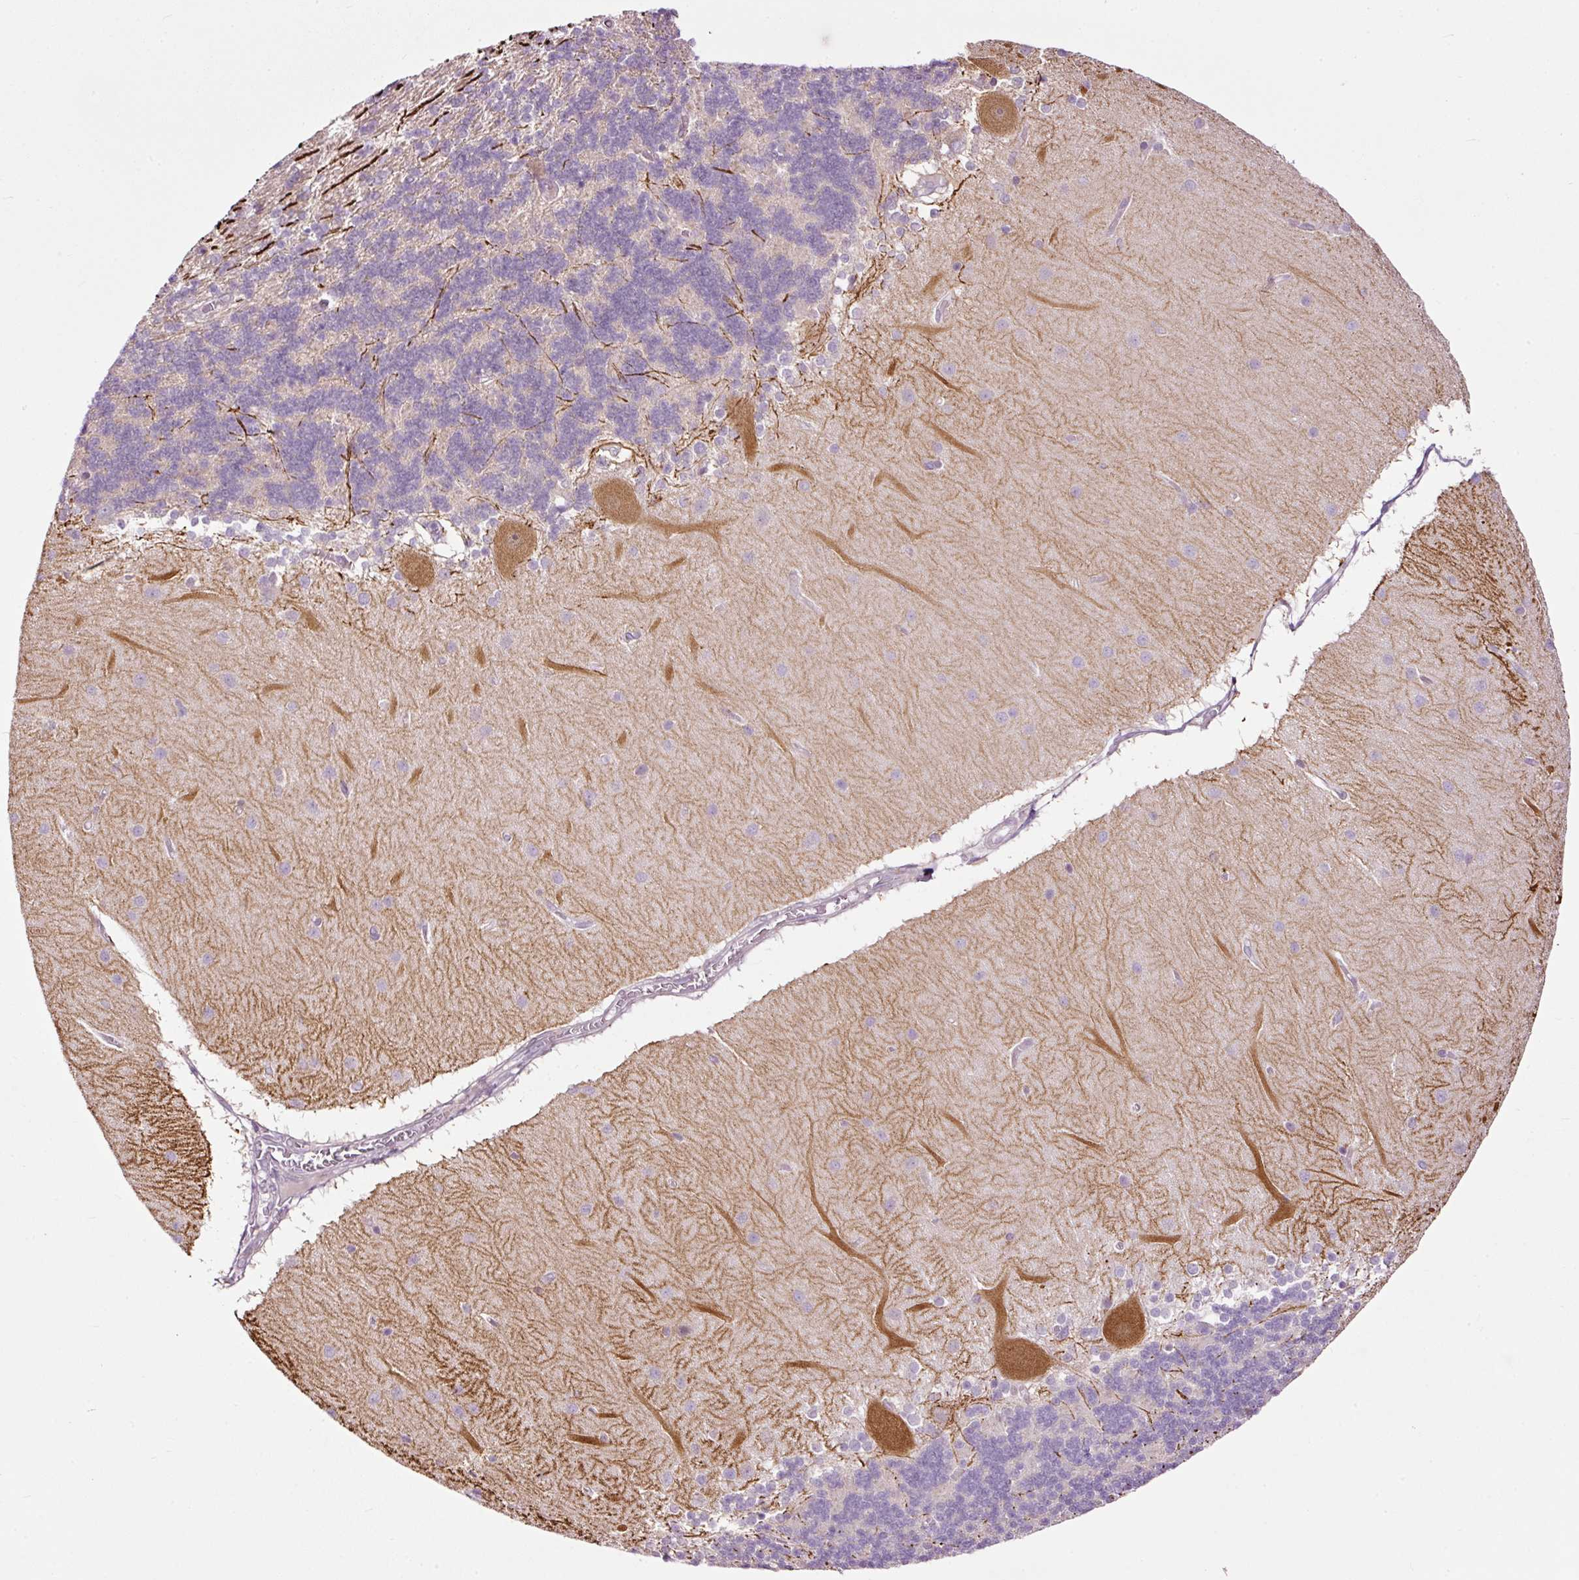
{"staining": {"intensity": "strong", "quantity": "<25%", "location": "cytoplasmic/membranous"}, "tissue": "cerebellum", "cell_type": "Cells in granular layer", "image_type": "normal", "snomed": [{"axis": "morphology", "description": "Normal tissue, NOS"}, {"axis": "topography", "description": "Cerebellum"}], "caption": "Cerebellum stained for a protein (brown) shows strong cytoplasmic/membranous positive positivity in approximately <25% of cells in granular layer.", "gene": "FCRL4", "patient": {"sex": "female", "age": 54}}